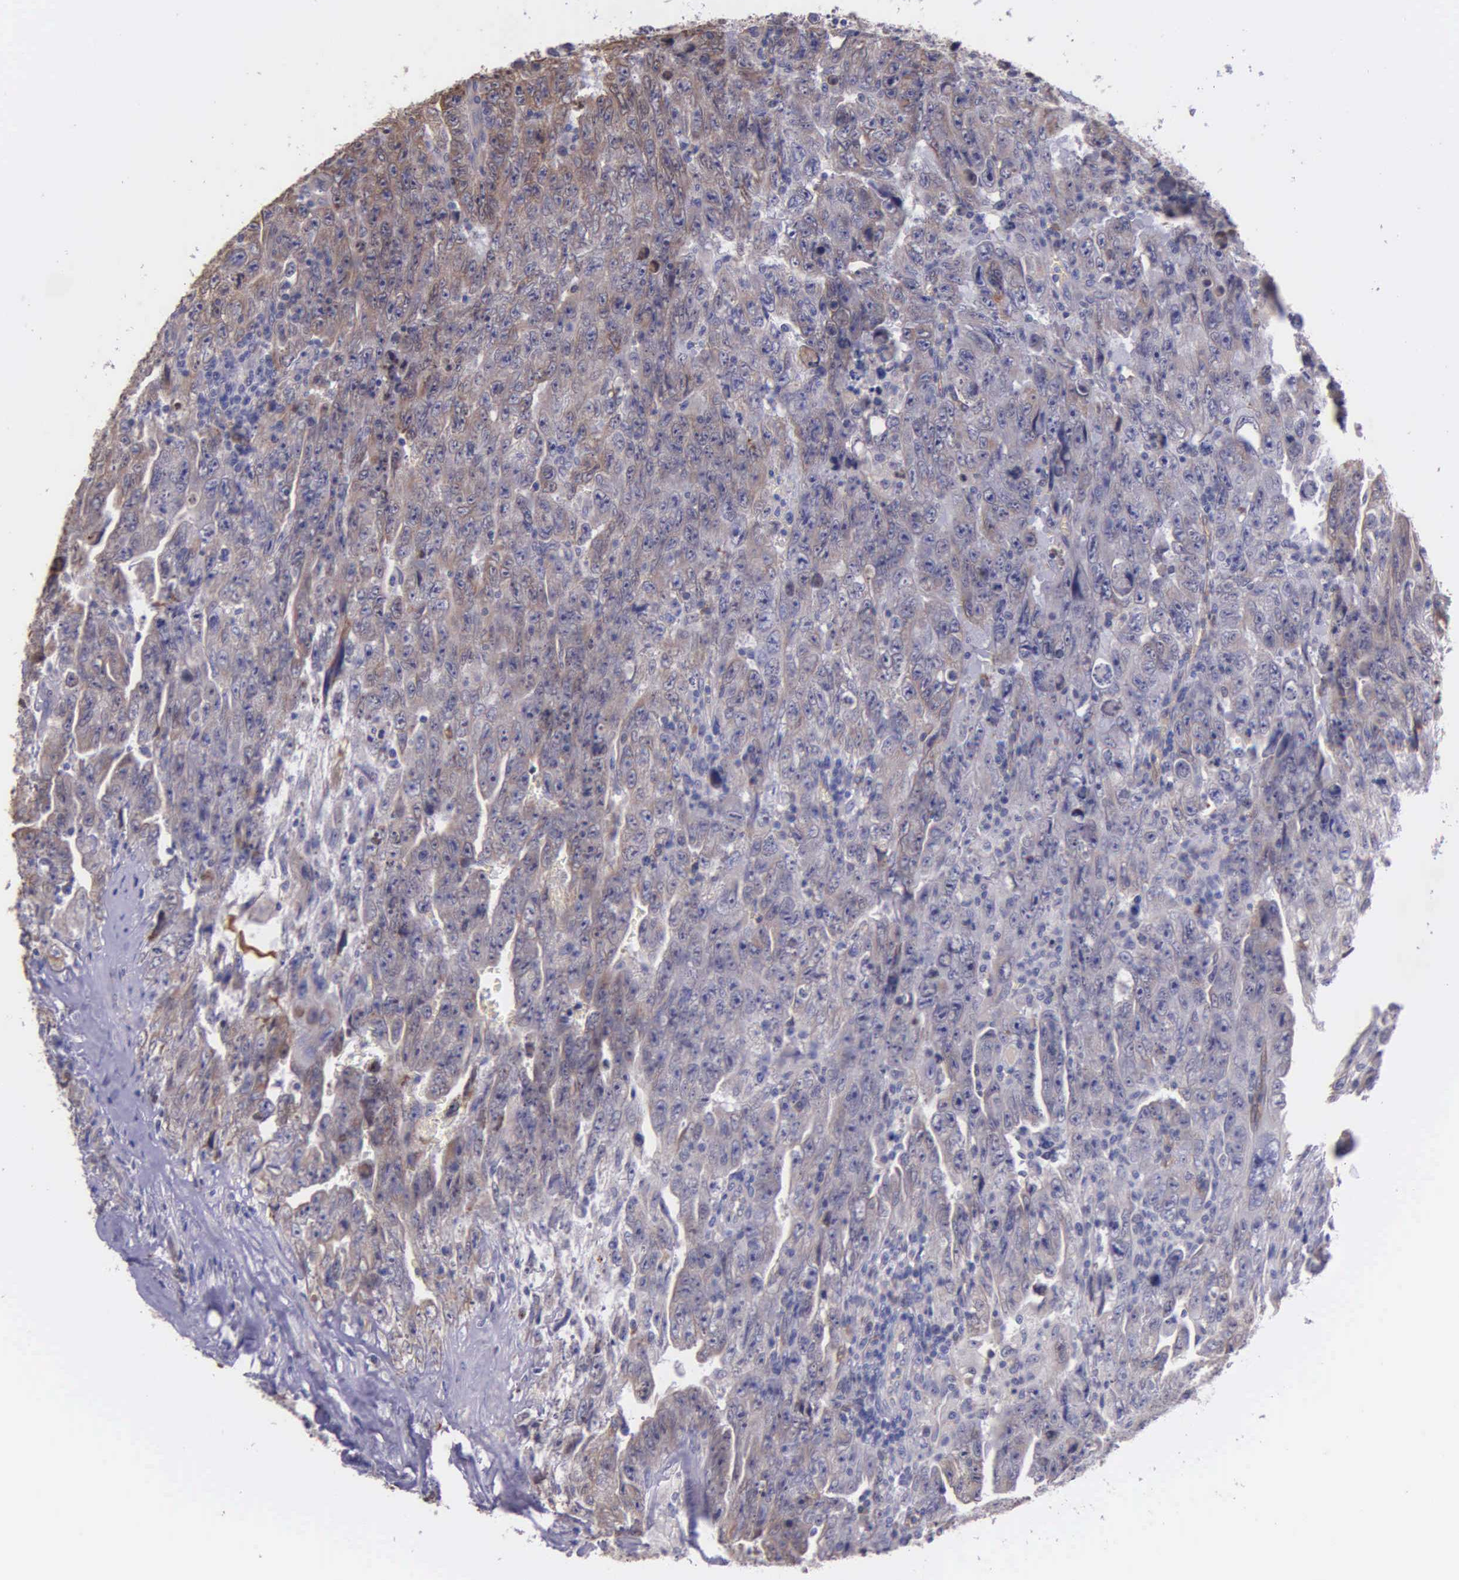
{"staining": {"intensity": "weak", "quantity": ">75%", "location": "cytoplasmic/membranous"}, "tissue": "testis cancer", "cell_type": "Tumor cells", "image_type": "cancer", "snomed": [{"axis": "morphology", "description": "Carcinoma, Embryonal, NOS"}, {"axis": "topography", "description": "Testis"}], "caption": "Embryonal carcinoma (testis) stained for a protein displays weak cytoplasmic/membranous positivity in tumor cells.", "gene": "ZC3H12B", "patient": {"sex": "male", "age": 28}}